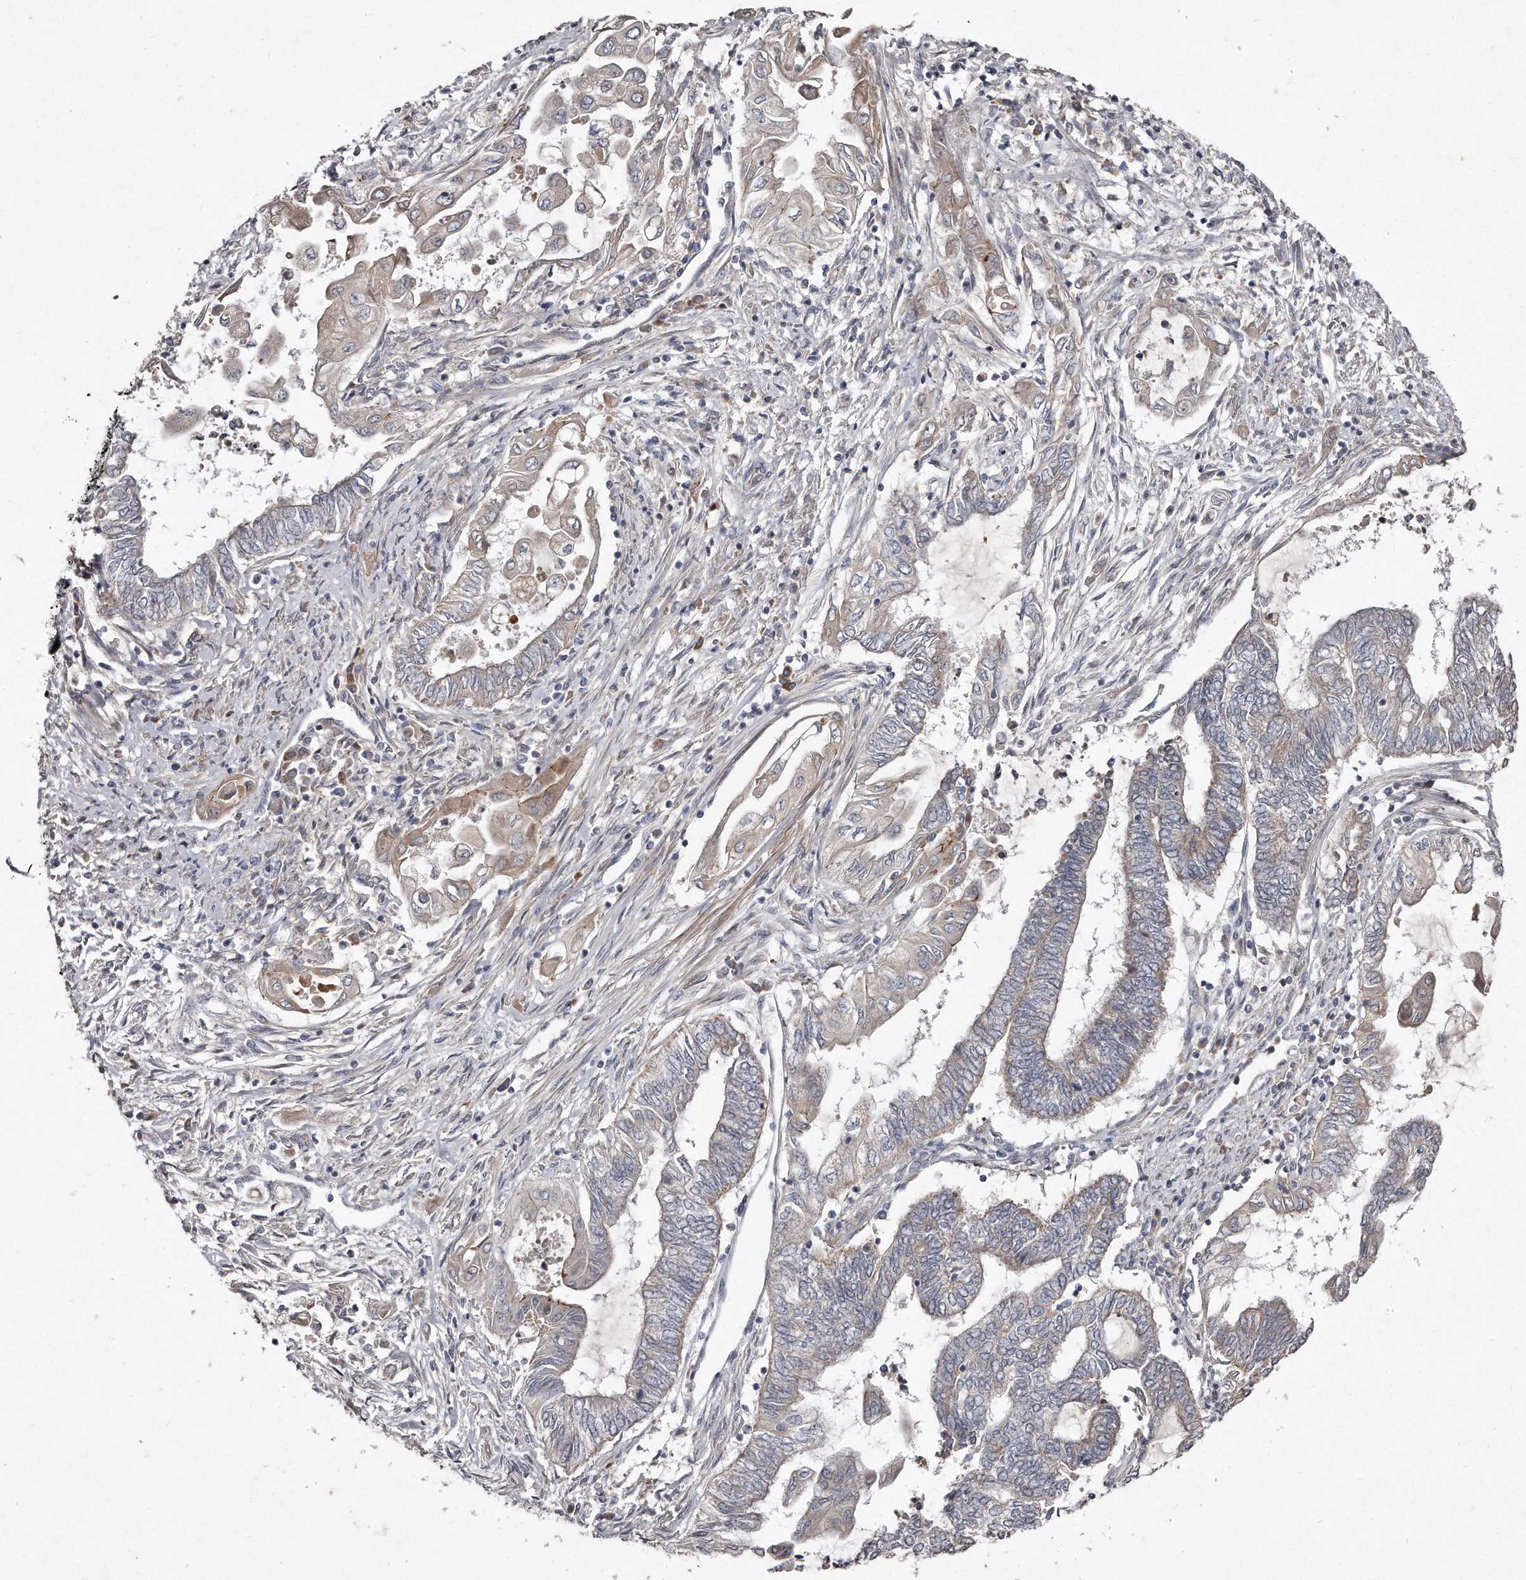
{"staining": {"intensity": "weak", "quantity": "<25%", "location": "cytoplasmic/membranous"}, "tissue": "endometrial cancer", "cell_type": "Tumor cells", "image_type": "cancer", "snomed": [{"axis": "morphology", "description": "Adenocarcinoma, NOS"}, {"axis": "topography", "description": "Uterus"}, {"axis": "topography", "description": "Endometrium"}], "caption": "IHC image of neoplastic tissue: human adenocarcinoma (endometrial) stained with DAB (3,3'-diaminobenzidine) reveals no significant protein expression in tumor cells. (DAB IHC, high magnification).", "gene": "TECR", "patient": {"sex": "female", "age": 70}}